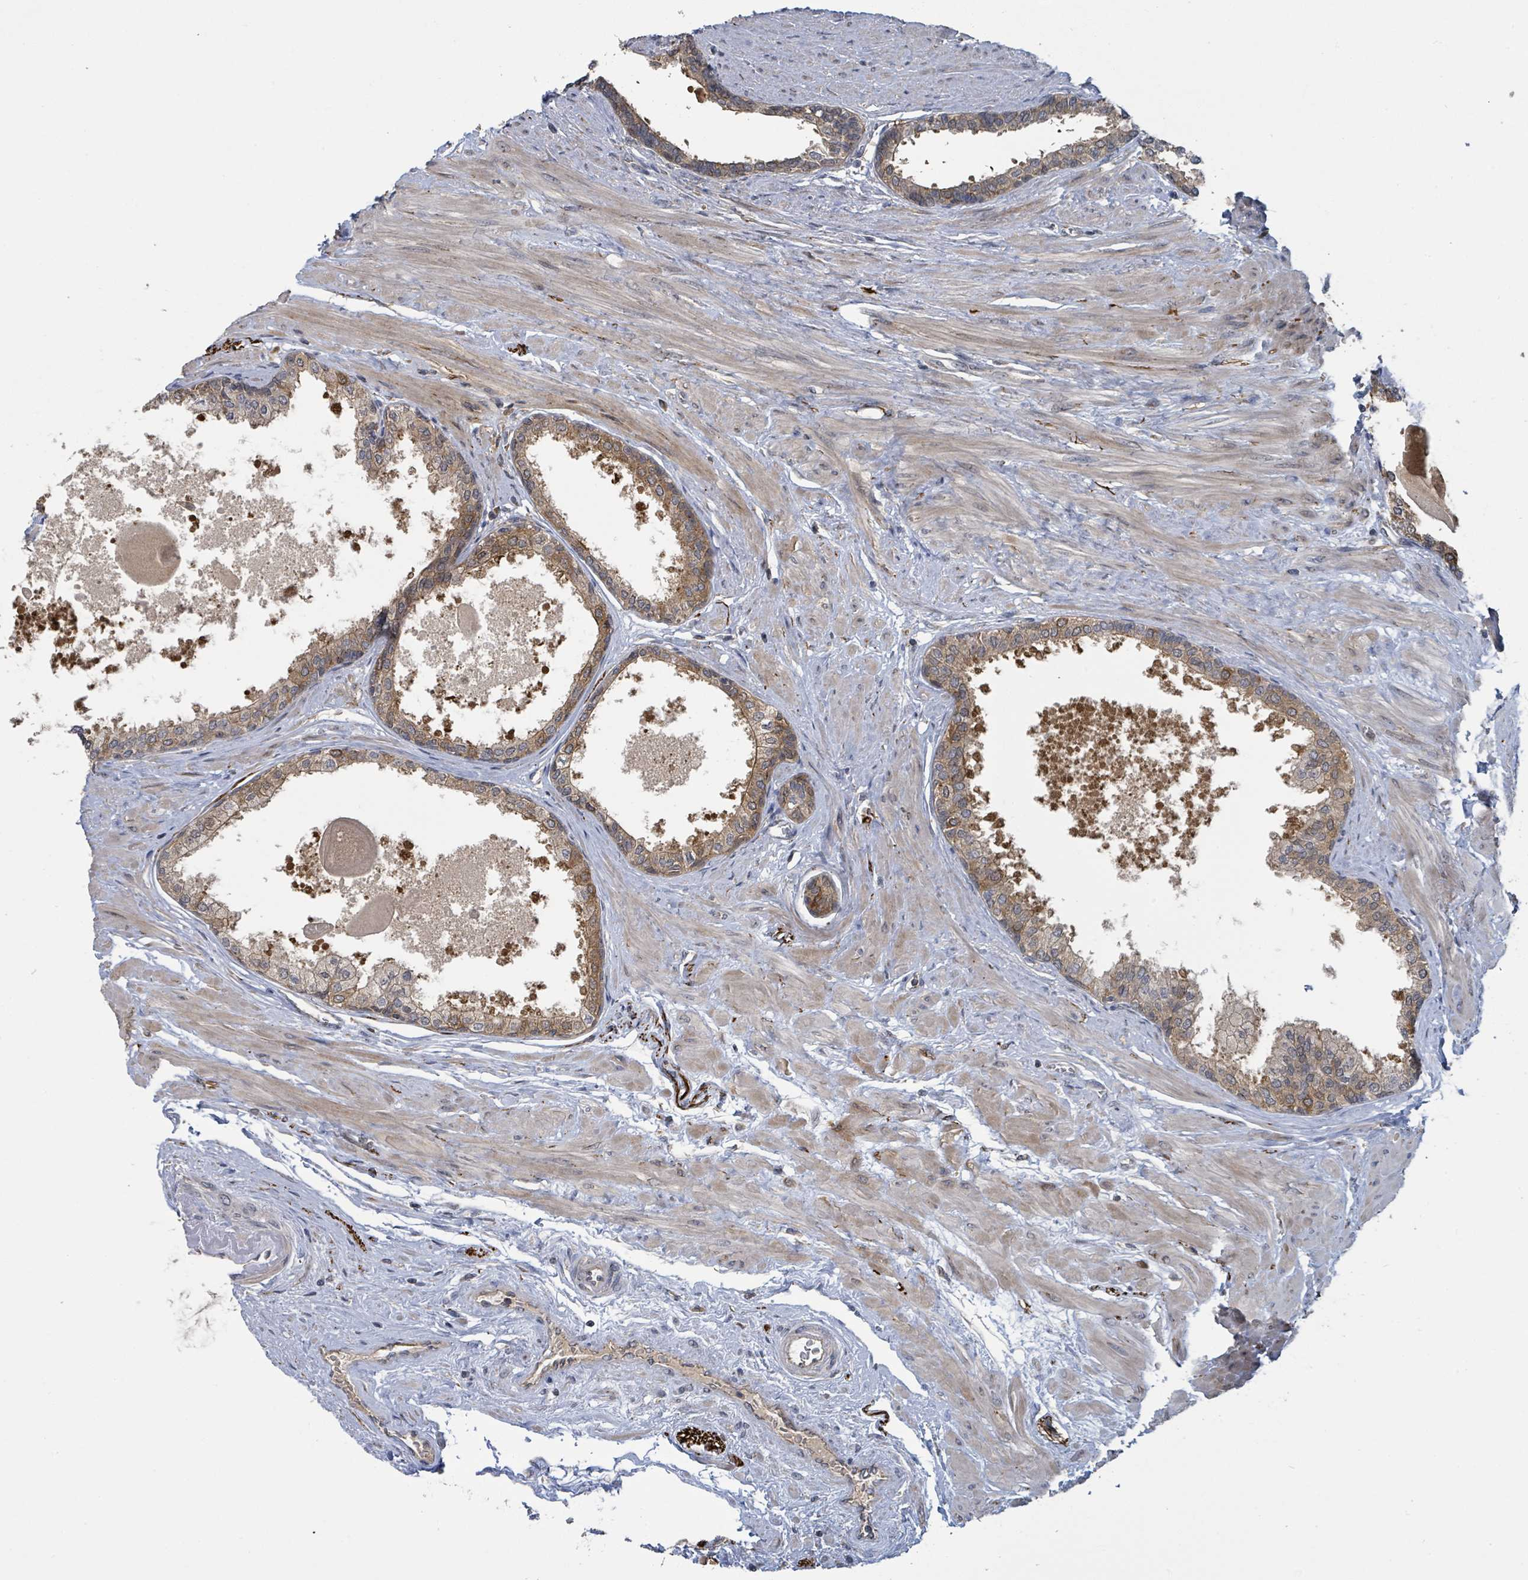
{"staining": {"intensity": "moderate", "quantity": ">75%", "location": "cytoplasmic/membranous"}, "tissue": "prostate", "cell_type": "Glandular cells", "image_type": "normal", "snomed": [{"axis": "morphology", "description": "Normal tissue, NOS"}, {"axis": "topography", "description": "Prostate"}], "caption": "Prostate stained with DAB immunohistochemistry exhibits medium levels of moderate cytoplasmic/membranous staining in about >75% of glandular cells.", "gene": "CCDC121", "patient": {"sex": "male", "age": 57}}